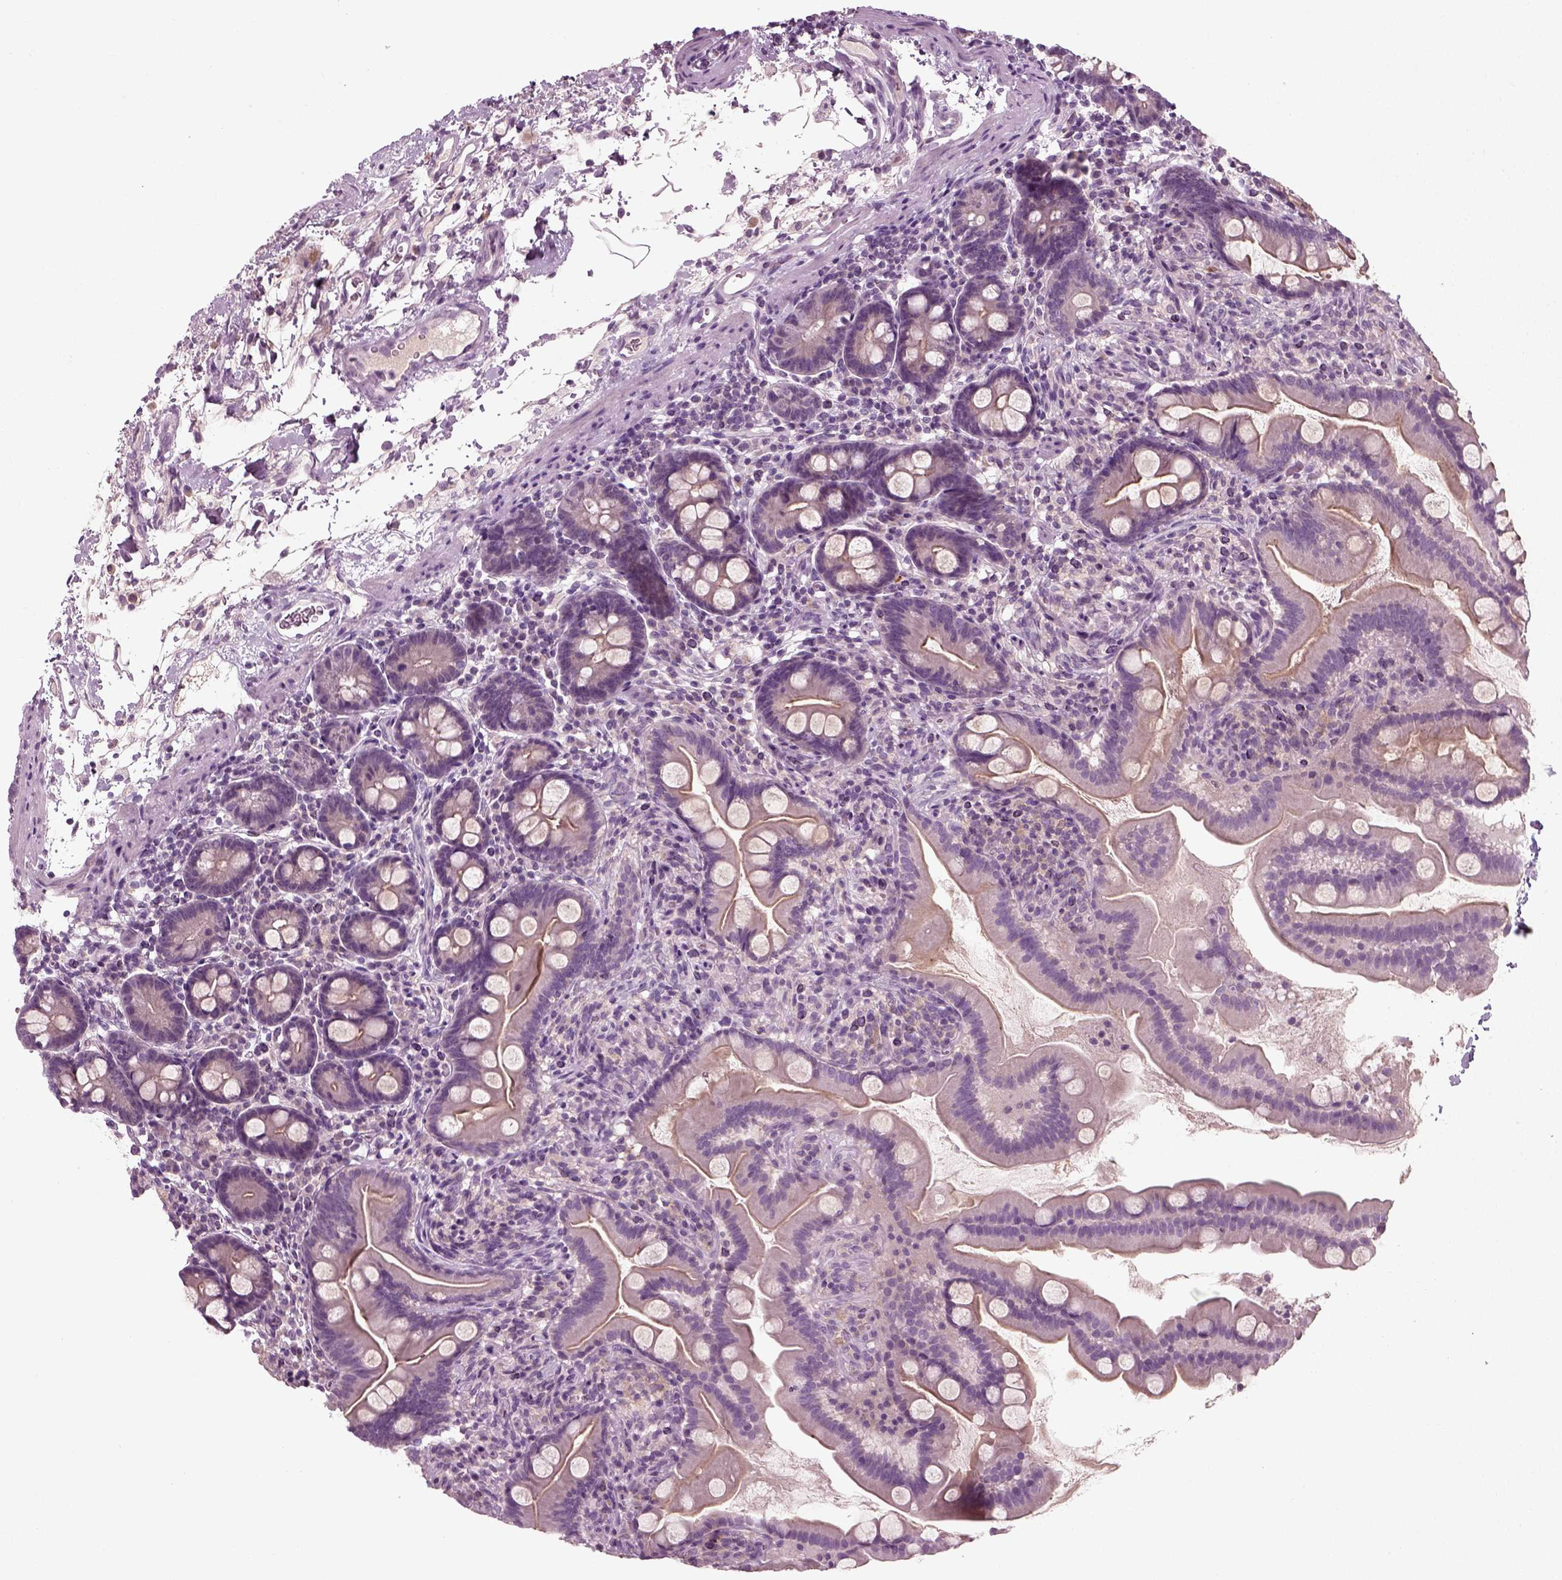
{"staining": {"intensity": "moderate", "quantity": "25%-75%", "location": "cytoplasmic/membranous"}, "tissue": "small intestine", "cell_type": "Glandular cells", "image_type": "normal", "snomed": [{"axis": "morphology", "description": "Normal tissue, NOS"}, {"axis": "topography", "description": "Small intestine"}], "caption": "Brown immunohistochemical staining in normal small intestine displays moderate cytoplasmic/membranous expression in approximately 25%-75% of glandular cells.", "gene": "RND2", "patient": {"sex": "female", "age": 44}}